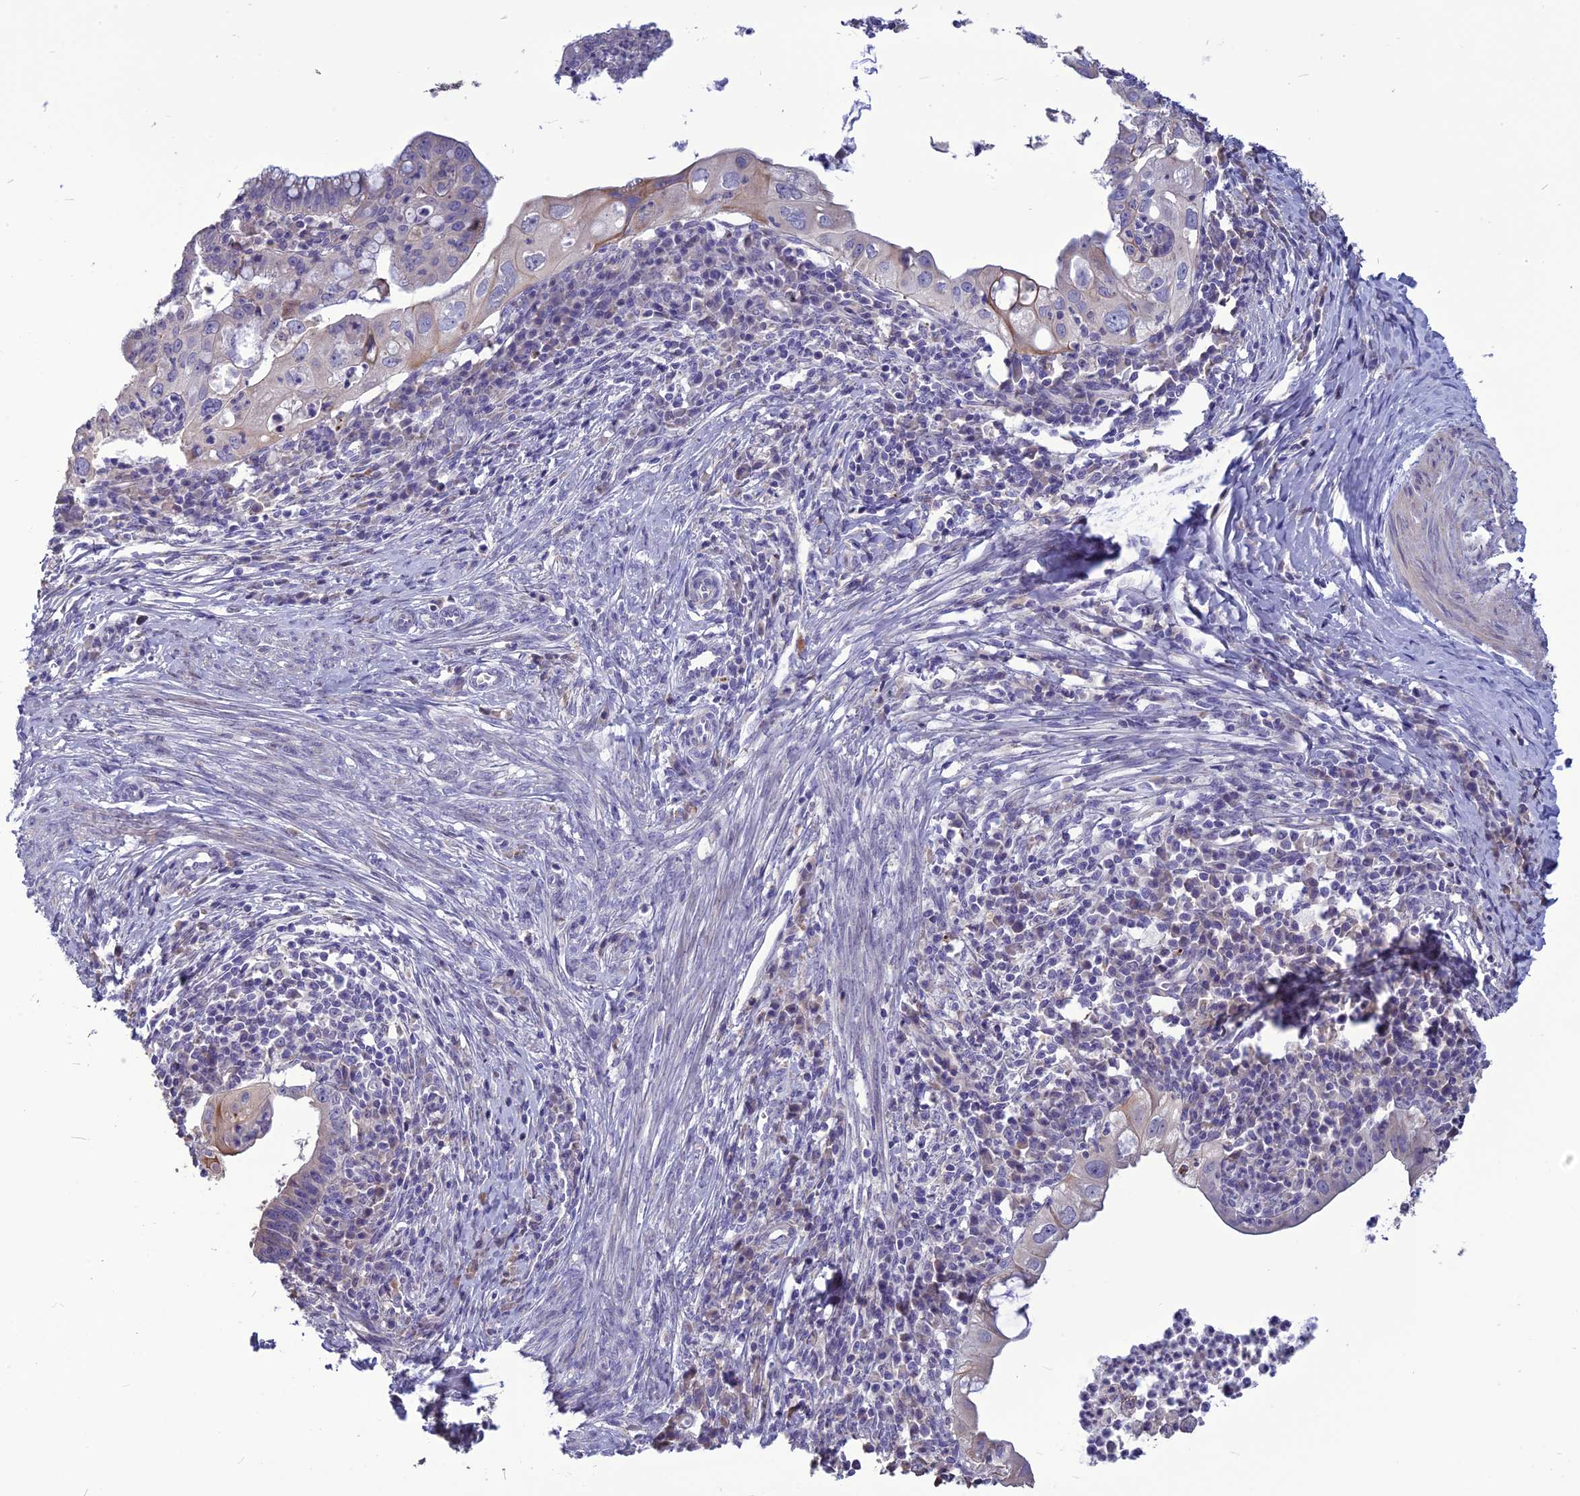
{"staining": {"intensity": "negative", "quantity": "none", "location": "none"}, "tissue": "cervical cancer", "cell_type": "Tumor cells", "image_type": "cancer", "snomed": [{"axis": "morphology", "description": "Adenocarcinoma, NOS"}, {"axis": "topography", "description": "Cervix"}], "caption": "This is an immunohistochemistry photomicrograph of cervical adenocarcinoma. There is no expression in tumor cells.", "gene": "SPG21", "patient": {"sex": "female", "age": 36}}